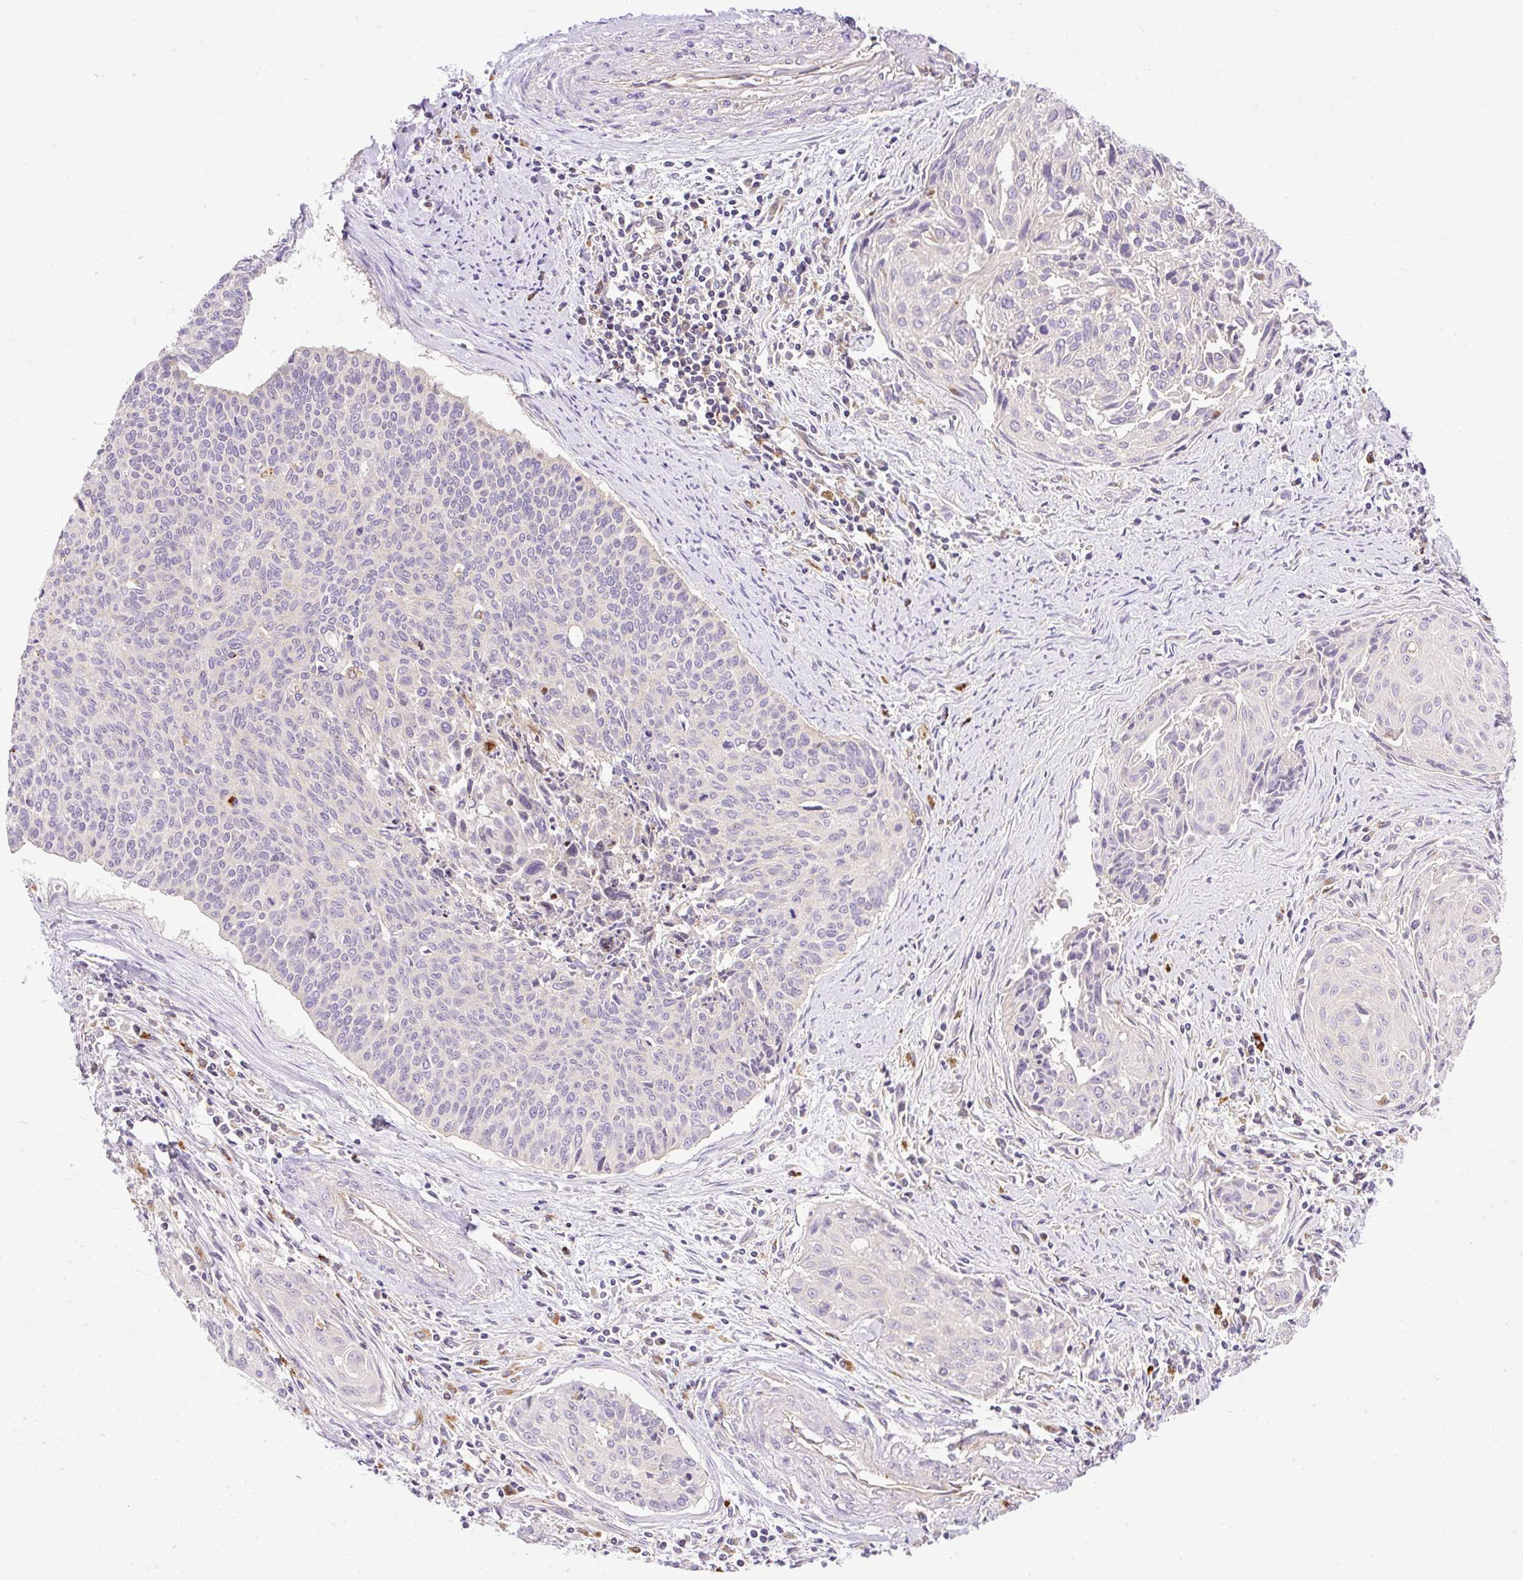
{"staining": {"intensity": "negative", "quantity": "none", "location": "none"}, "tissue": "cervical cancer", "cell_type": "Tumor cells", "image_type": "cancer", "snomed": [{"axis": "morphology", "description": "Squamous cell carcinoma, NOS"}, {"axis": "topography", "description": "Cervix"}], "caption": "IHC micrograph of cervical squamous cell carcinoma stained for a protein (brown), which shows no staining in tumor cells.", "gene": "HEXB", "patient": {"sex": "female", "age": 55}}